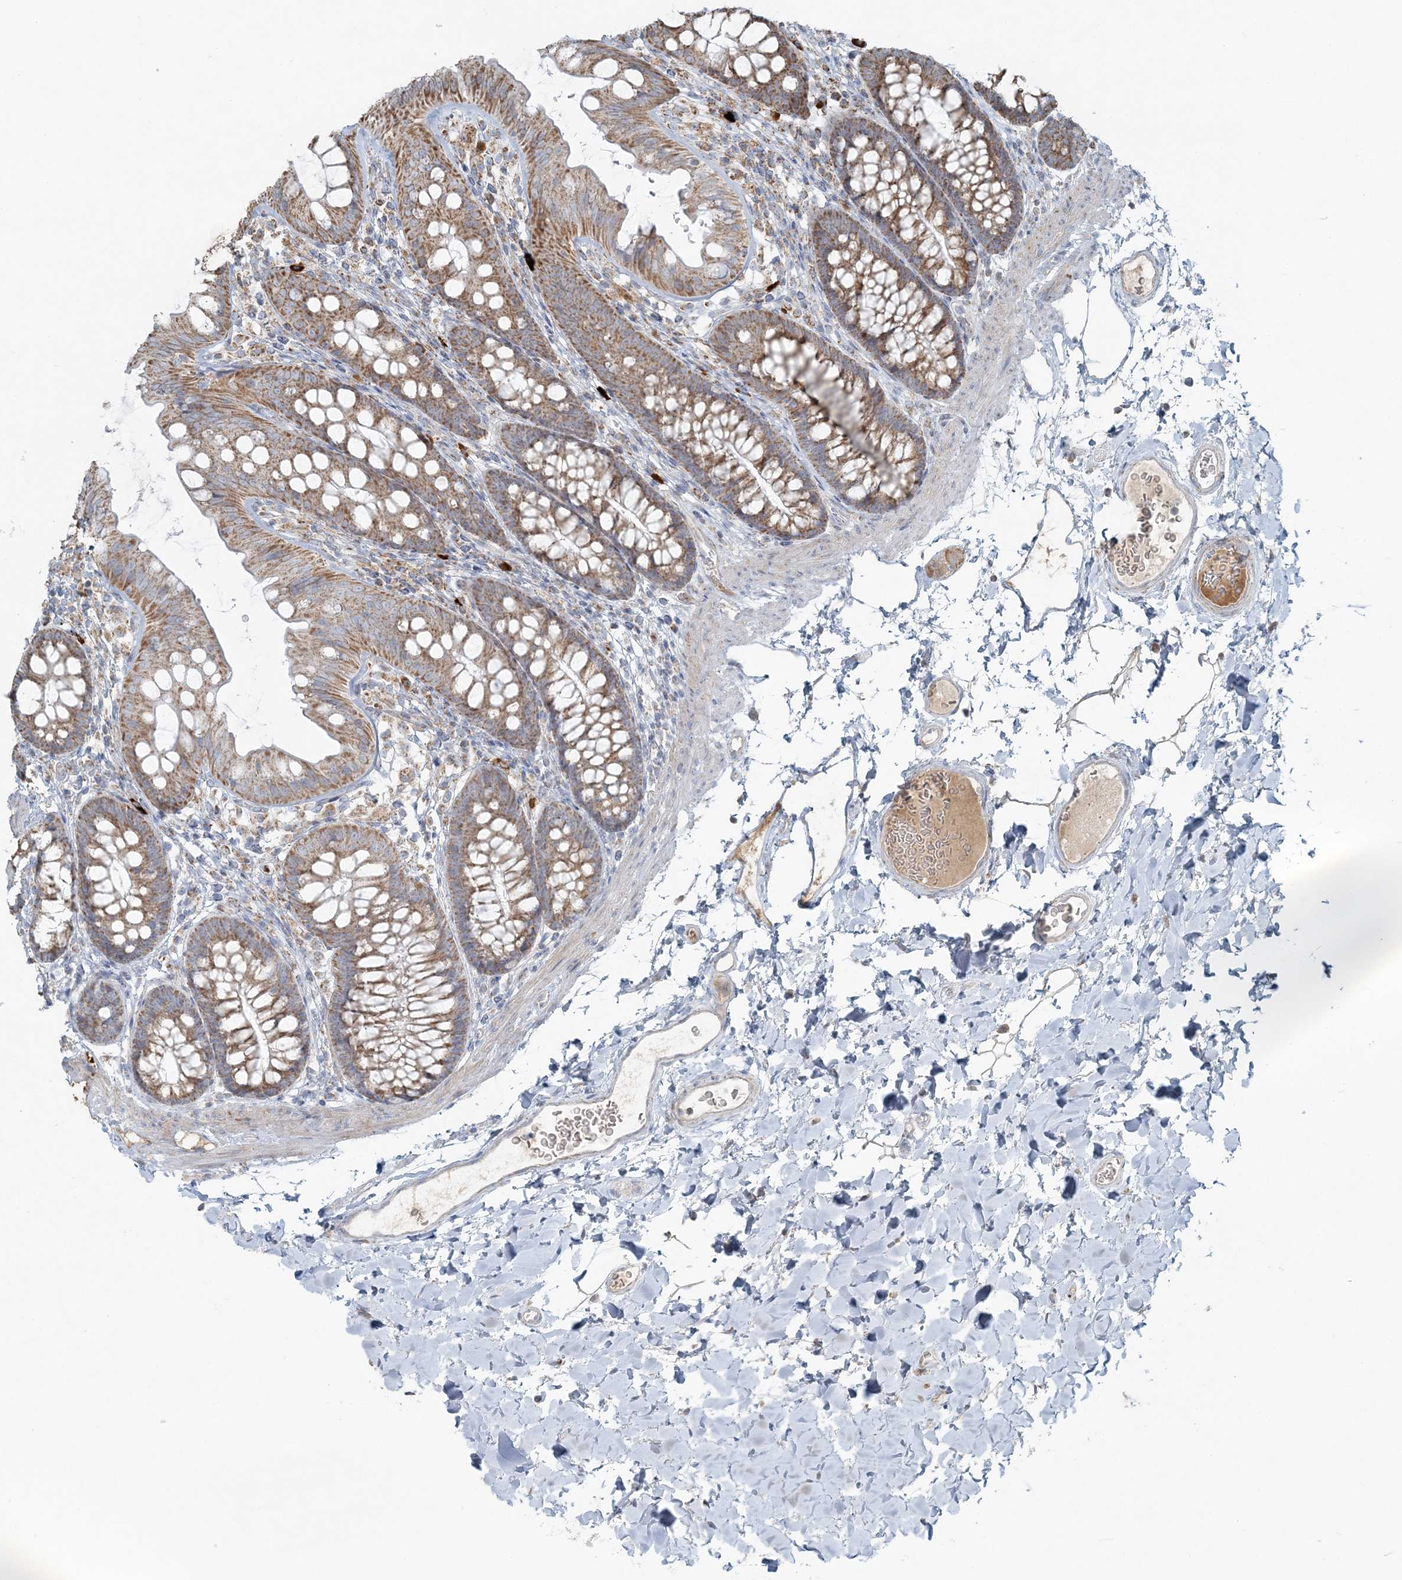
{"staining": {"intensity": "negative", "quantity": "none", "location": "none"}, "tissue": "colon", "cell_type": "Endothelial cells", "image_type": "normal", "snomed": [{"axis": "morphology", "description": "Normal tissue, NOS"}, {"axis": "topography", "description": "Colon"}], "caption": "Photomicrograph shows no protein staining in endothelial cells of normal colon. (DAB immunohistochemistry (IHC) visualized using brightfield microscopy, high magnification).", "gene": "SLC22A16", "patient": {"sex": "female", "age": 62}}